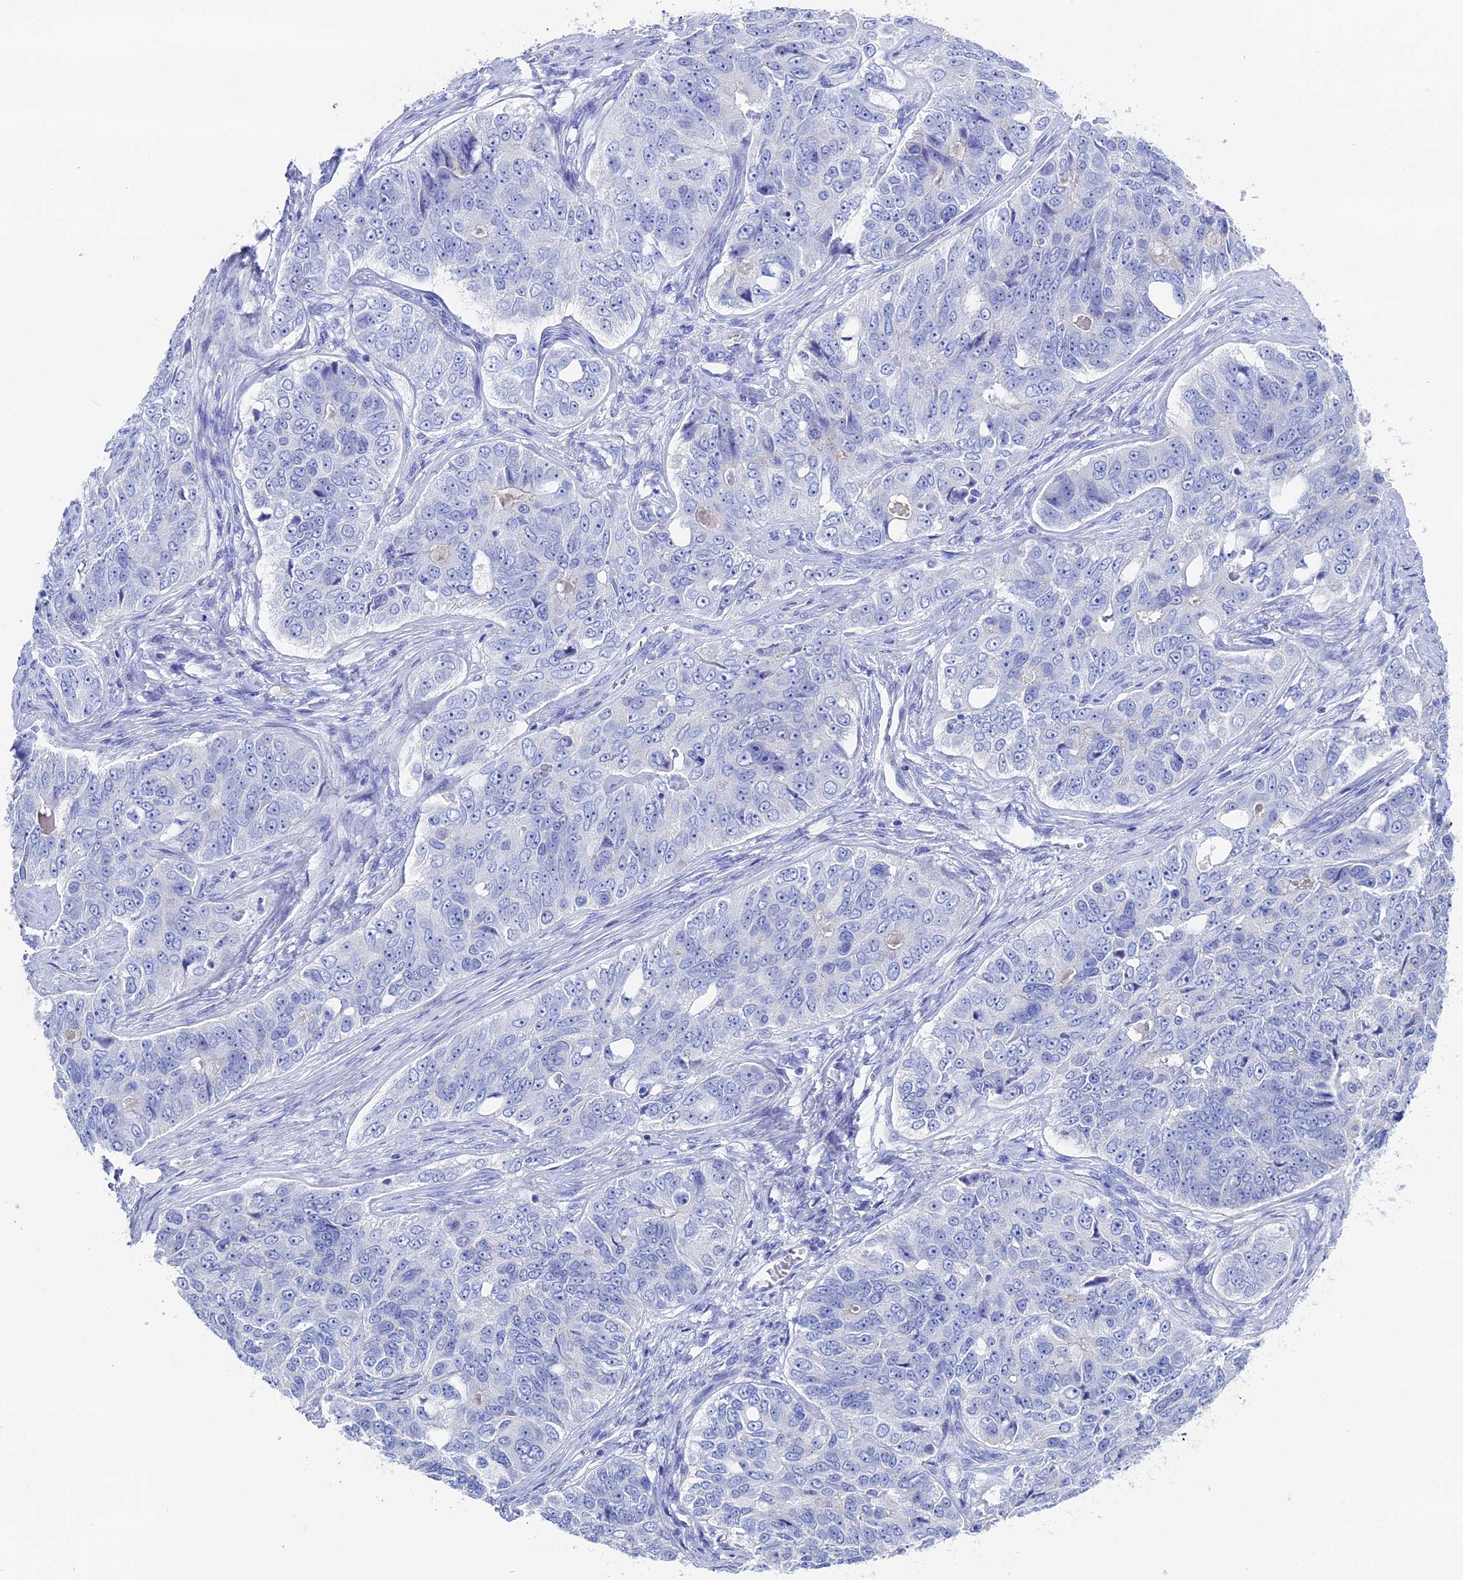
{"staining": {"intensity": "negative", "quantity": "none", "location": "none"}, "tissue": "ovarian cancer", "cell_type": "Tumor cells", "image_type": "cancer", "snomed": [{"axis": "morphology", "description": "Carcinoma, endometroid"}, {"axis": "topography", "description": "Ovary"}], "caption": "Histopathology image shows no significant protein positivity in tumor cells of ovarian endometroid carcinoma.", "gene": "UNC119", "patient": {"sex": "female", "age": 51}}